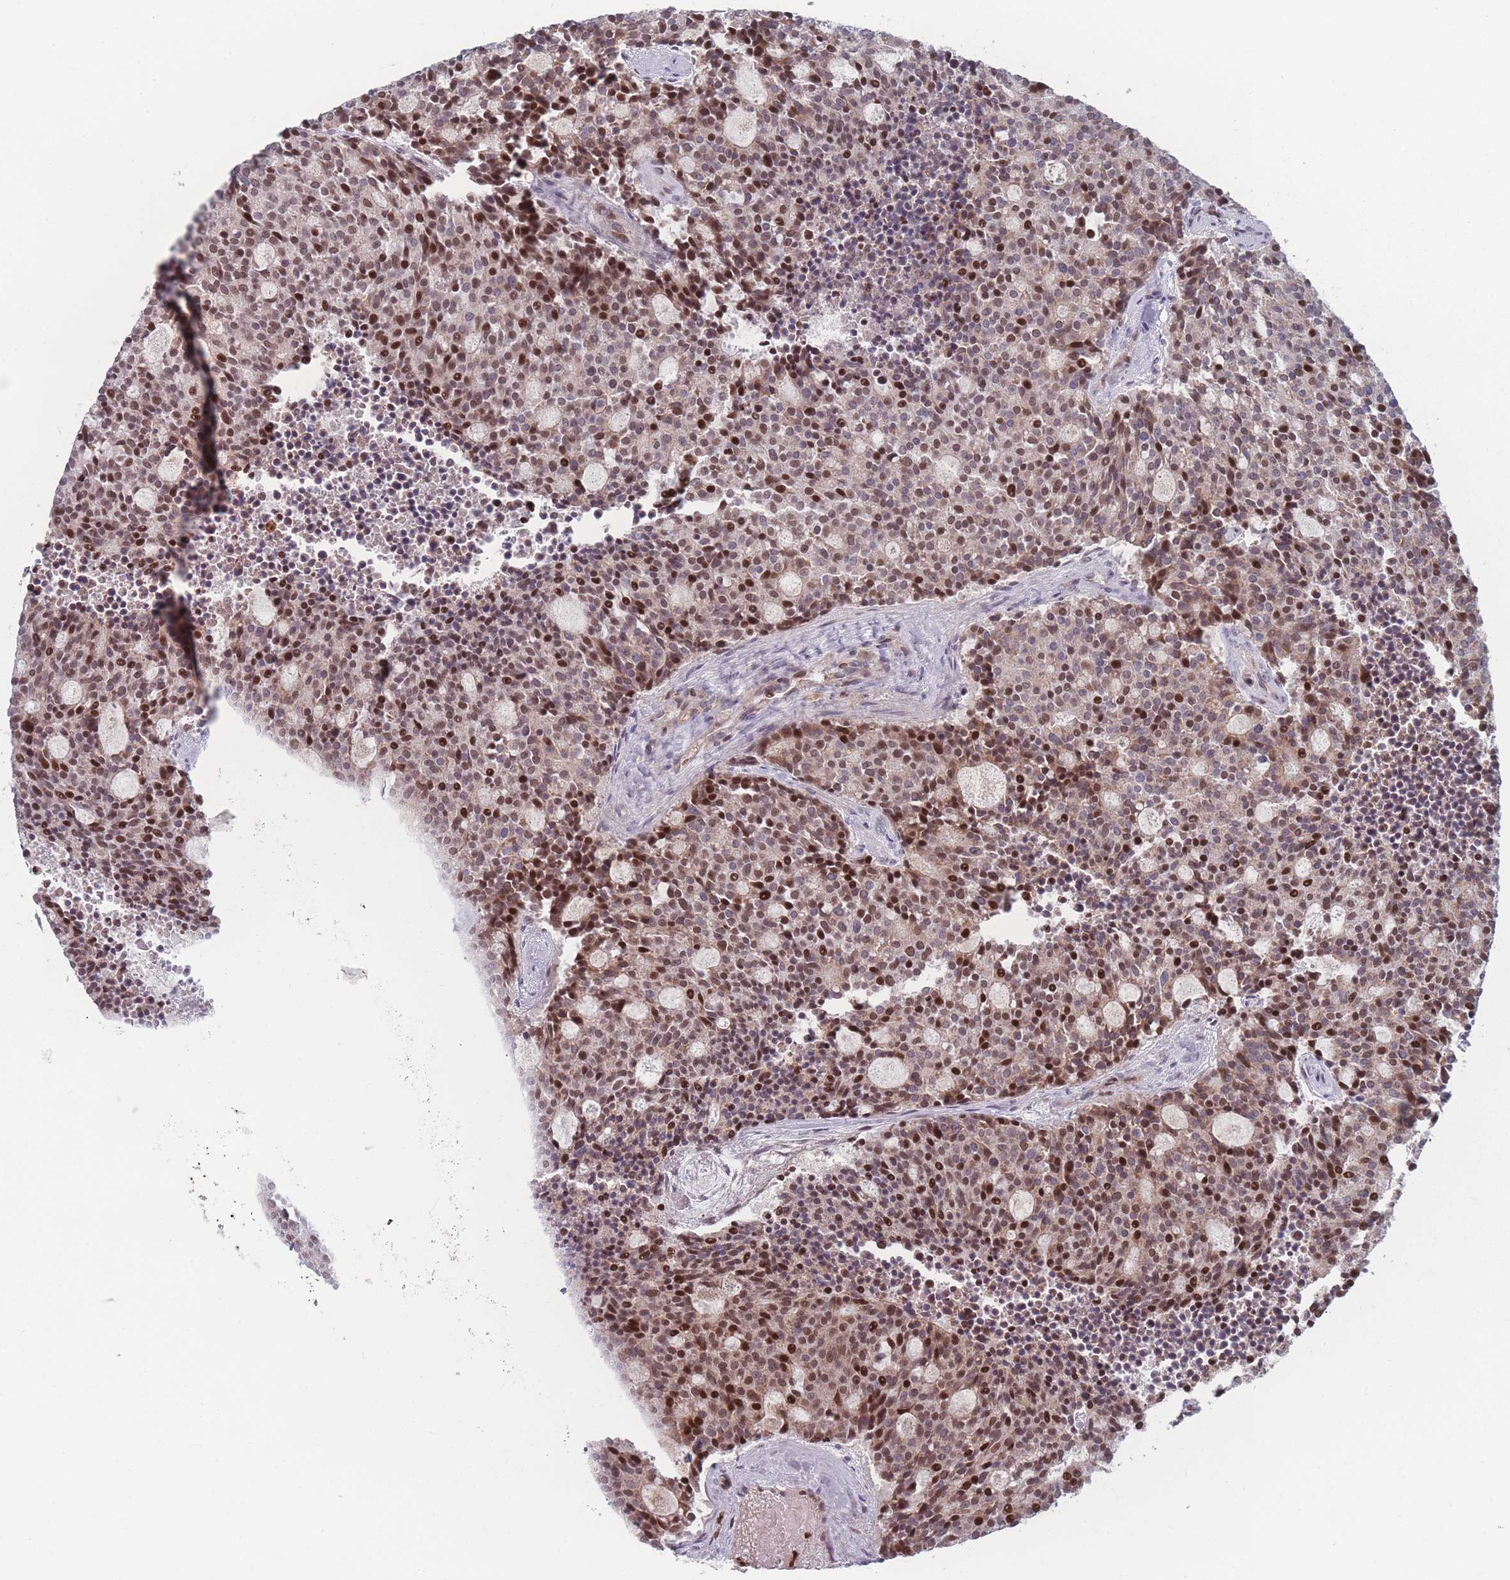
{"staining": {"intensity": "moderate", "quantity": ">75%", "location": "nuclear"}, "tissue": "carcinoid", "cell_type": "Tumor cells", "image_type": "cancer", "snomed": [{"axis": "morphology", "description": "Carcinoid, malignant, NOS"}, {"axis": "topography", "description": "Pancreas"}], "caption": "Tumor cells demonstrate medium levels of moderate nuclear positivity in about >75% of cells in malignant carcinoid.", "gene": "WDR55", "patient": {"sex": "female", "age": 54}}